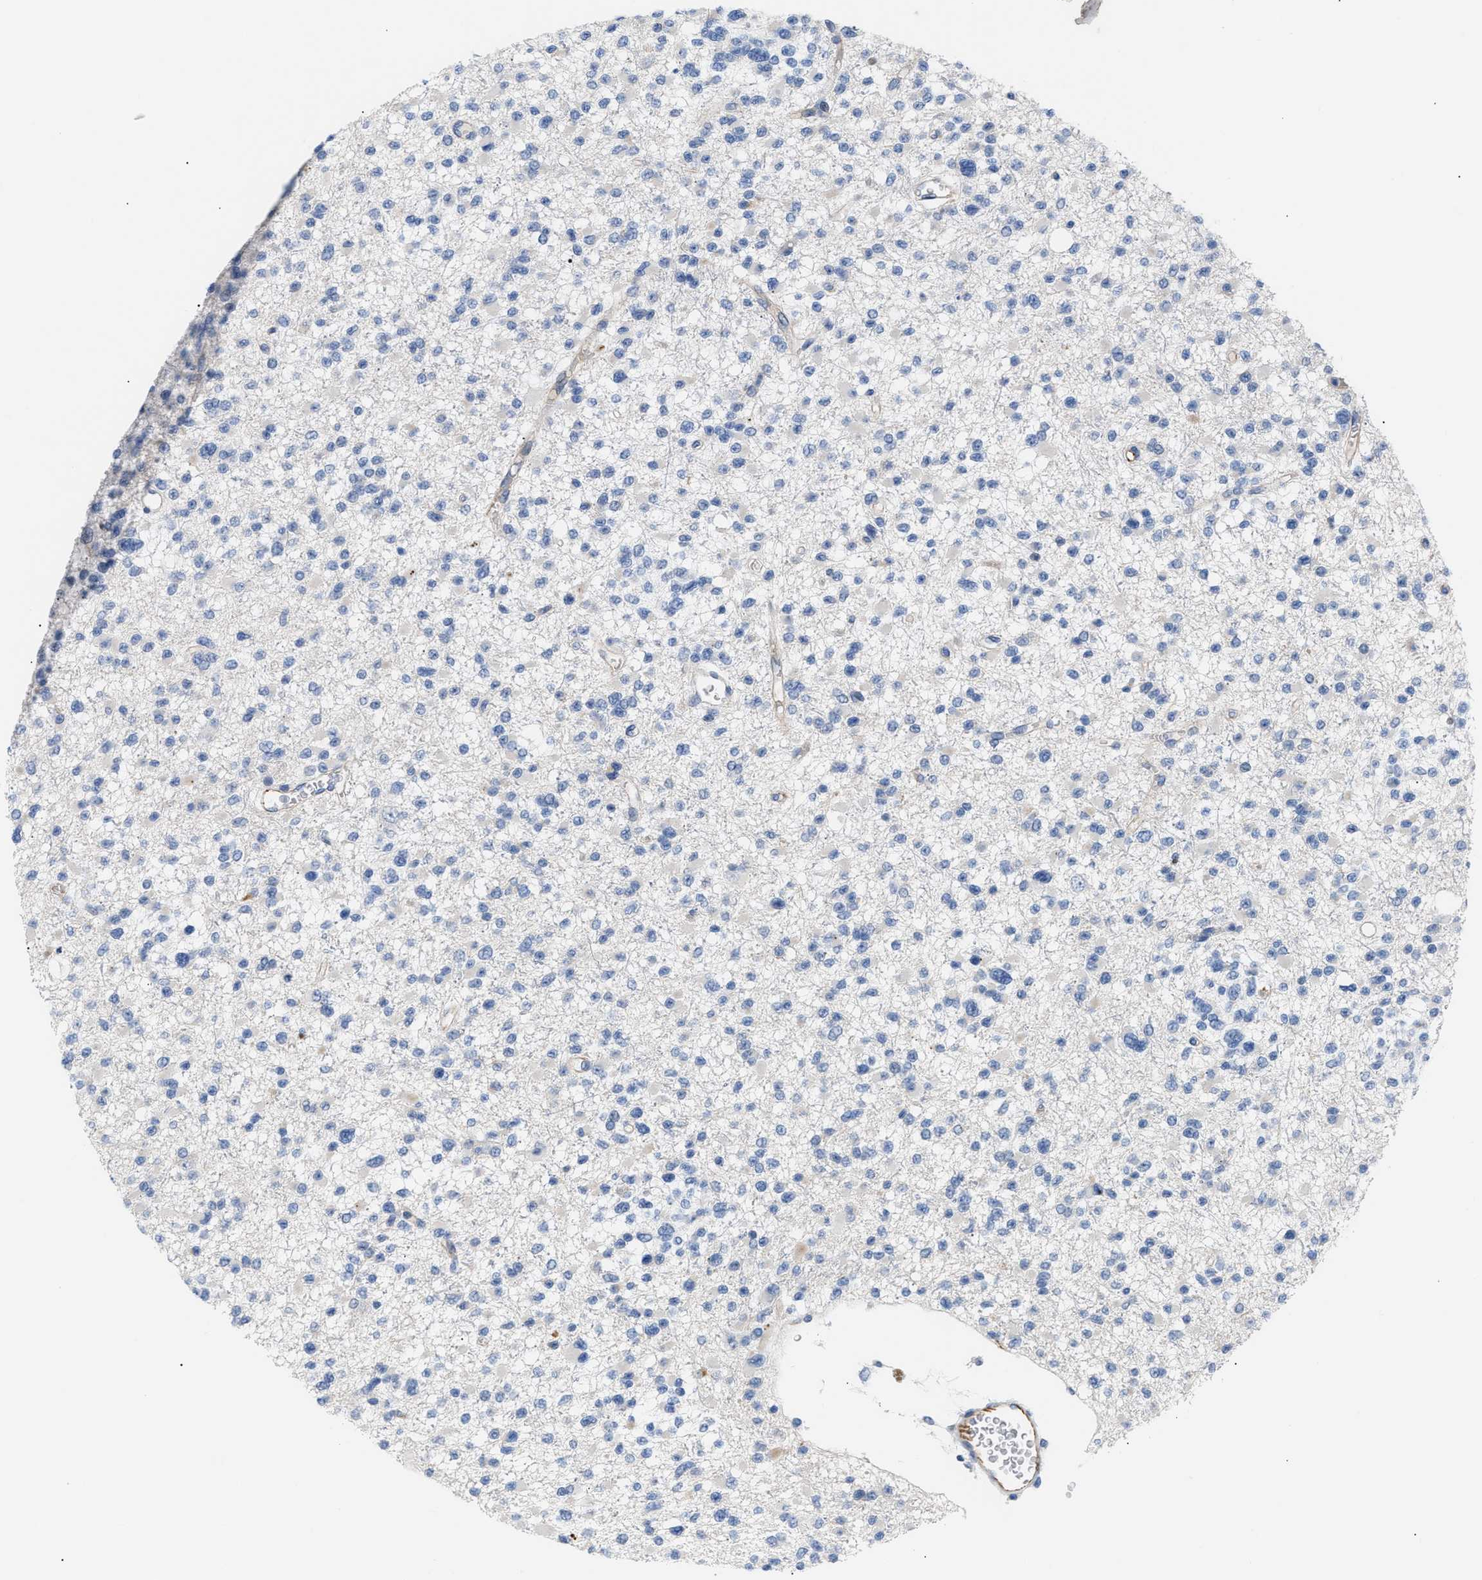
{"staining": {"intensity": "negative", "quantity": "none", "location": "none"}, "tissue": "glioma", "cell_type": "Tumor cells", "image_type": "cancer", "snomed": [{"axis": "morphology", "description": "Glioma, malignant, Low grade"}, {"axis": "topography", "description": "Brain"}], "caption": "An image of malignant glioma (low-grade) stained for a protein exhibits no brown staining in tumor cells.", "gene": "TFPI", "patient": {"sex": "female", "age": 22}}